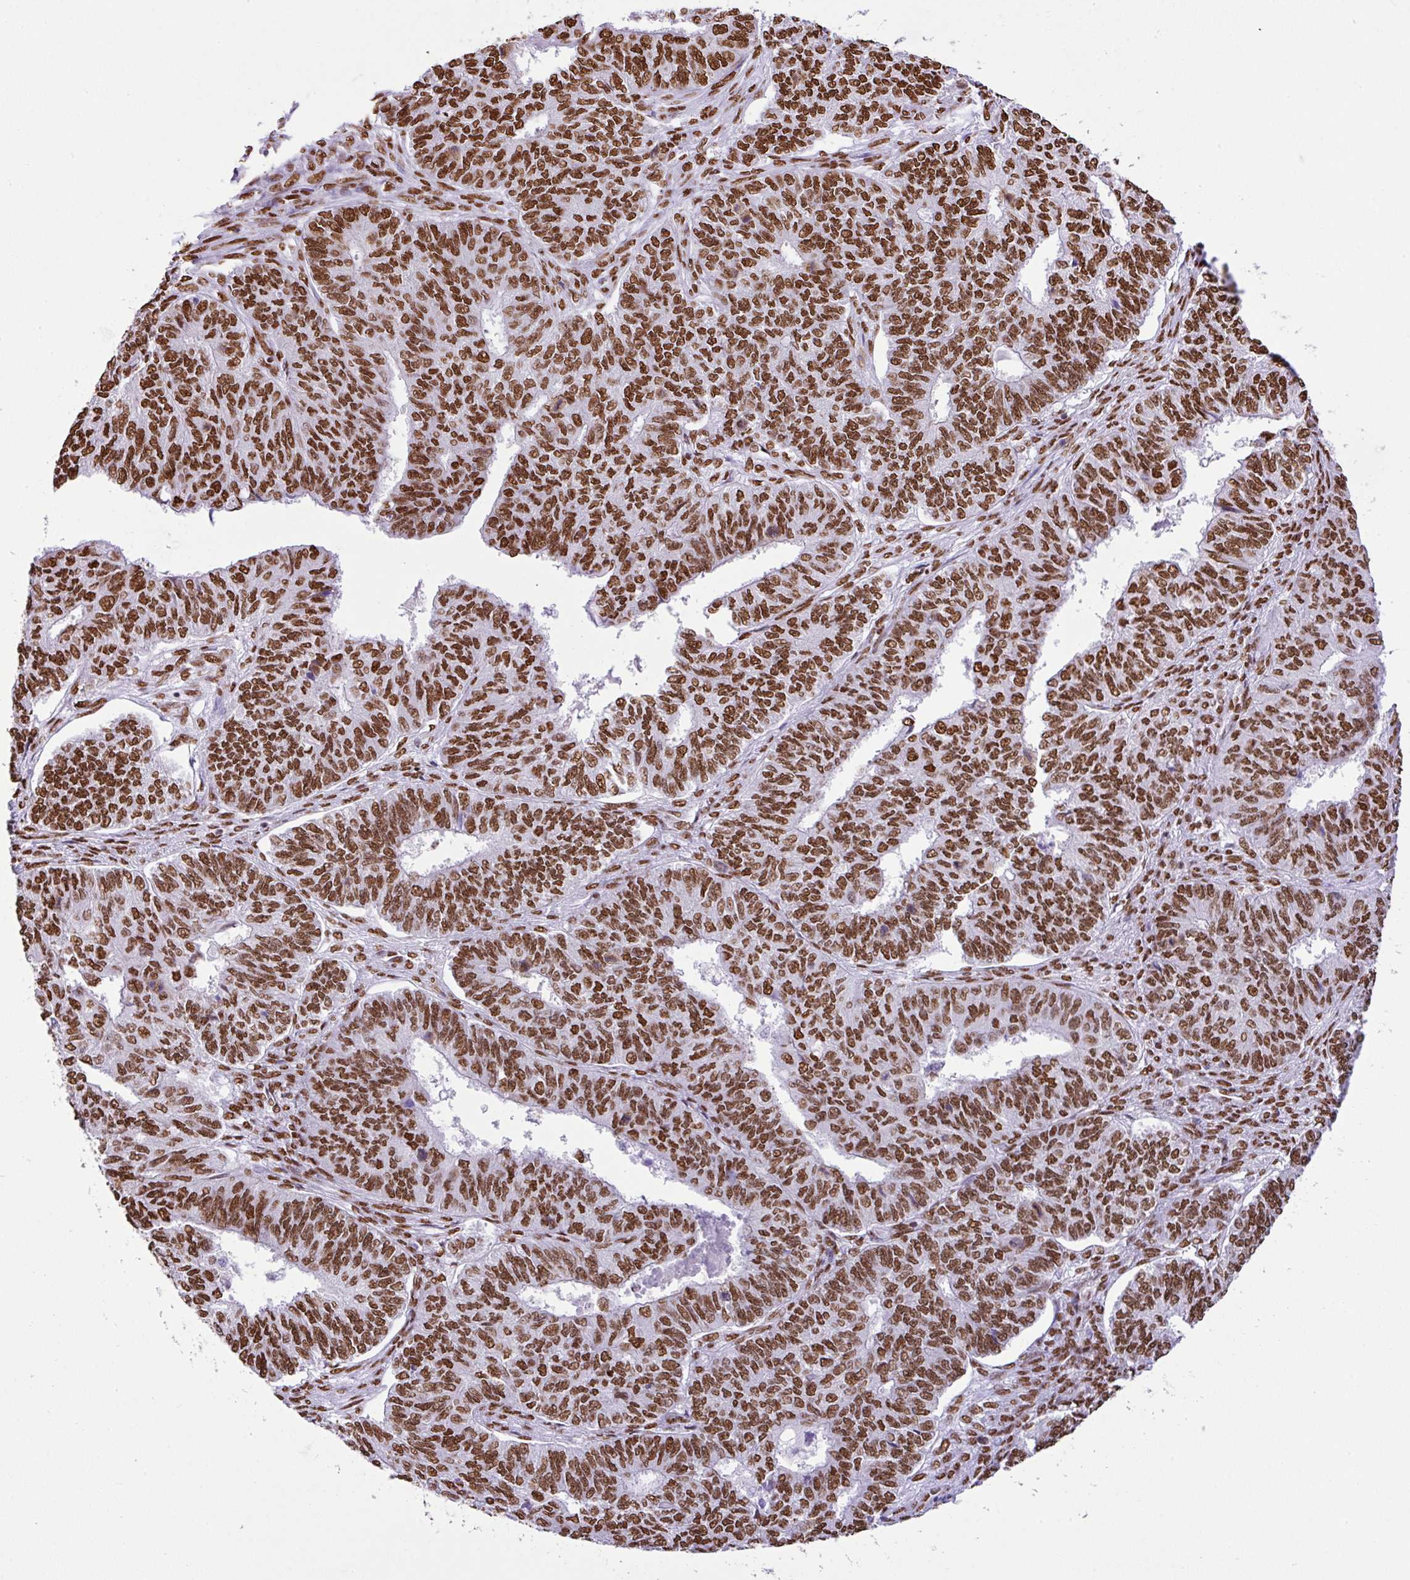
{"staining": {"intensity": "moderate", "quantity": ">75%", "location": "nuclear"}, "tissue": "endometrial cancer", "cell_type": "Tumor cells", "image_type": "cancer", "snomed": [{"axis": "morphology", "description": "Adenocarcinoma, NOS"}, {"axis": "topography", "description": "Endometrium"}], "caption": "This image shows endometrial adenocarcinoma stained with immunohistochemistry to label a protein in brown. The nuclear of tumor cells show moderate positivity for the protein. Nuclei are counter-stained blue.", "gene": "RARG", "patient": {"sex": "female", "age": 32}}